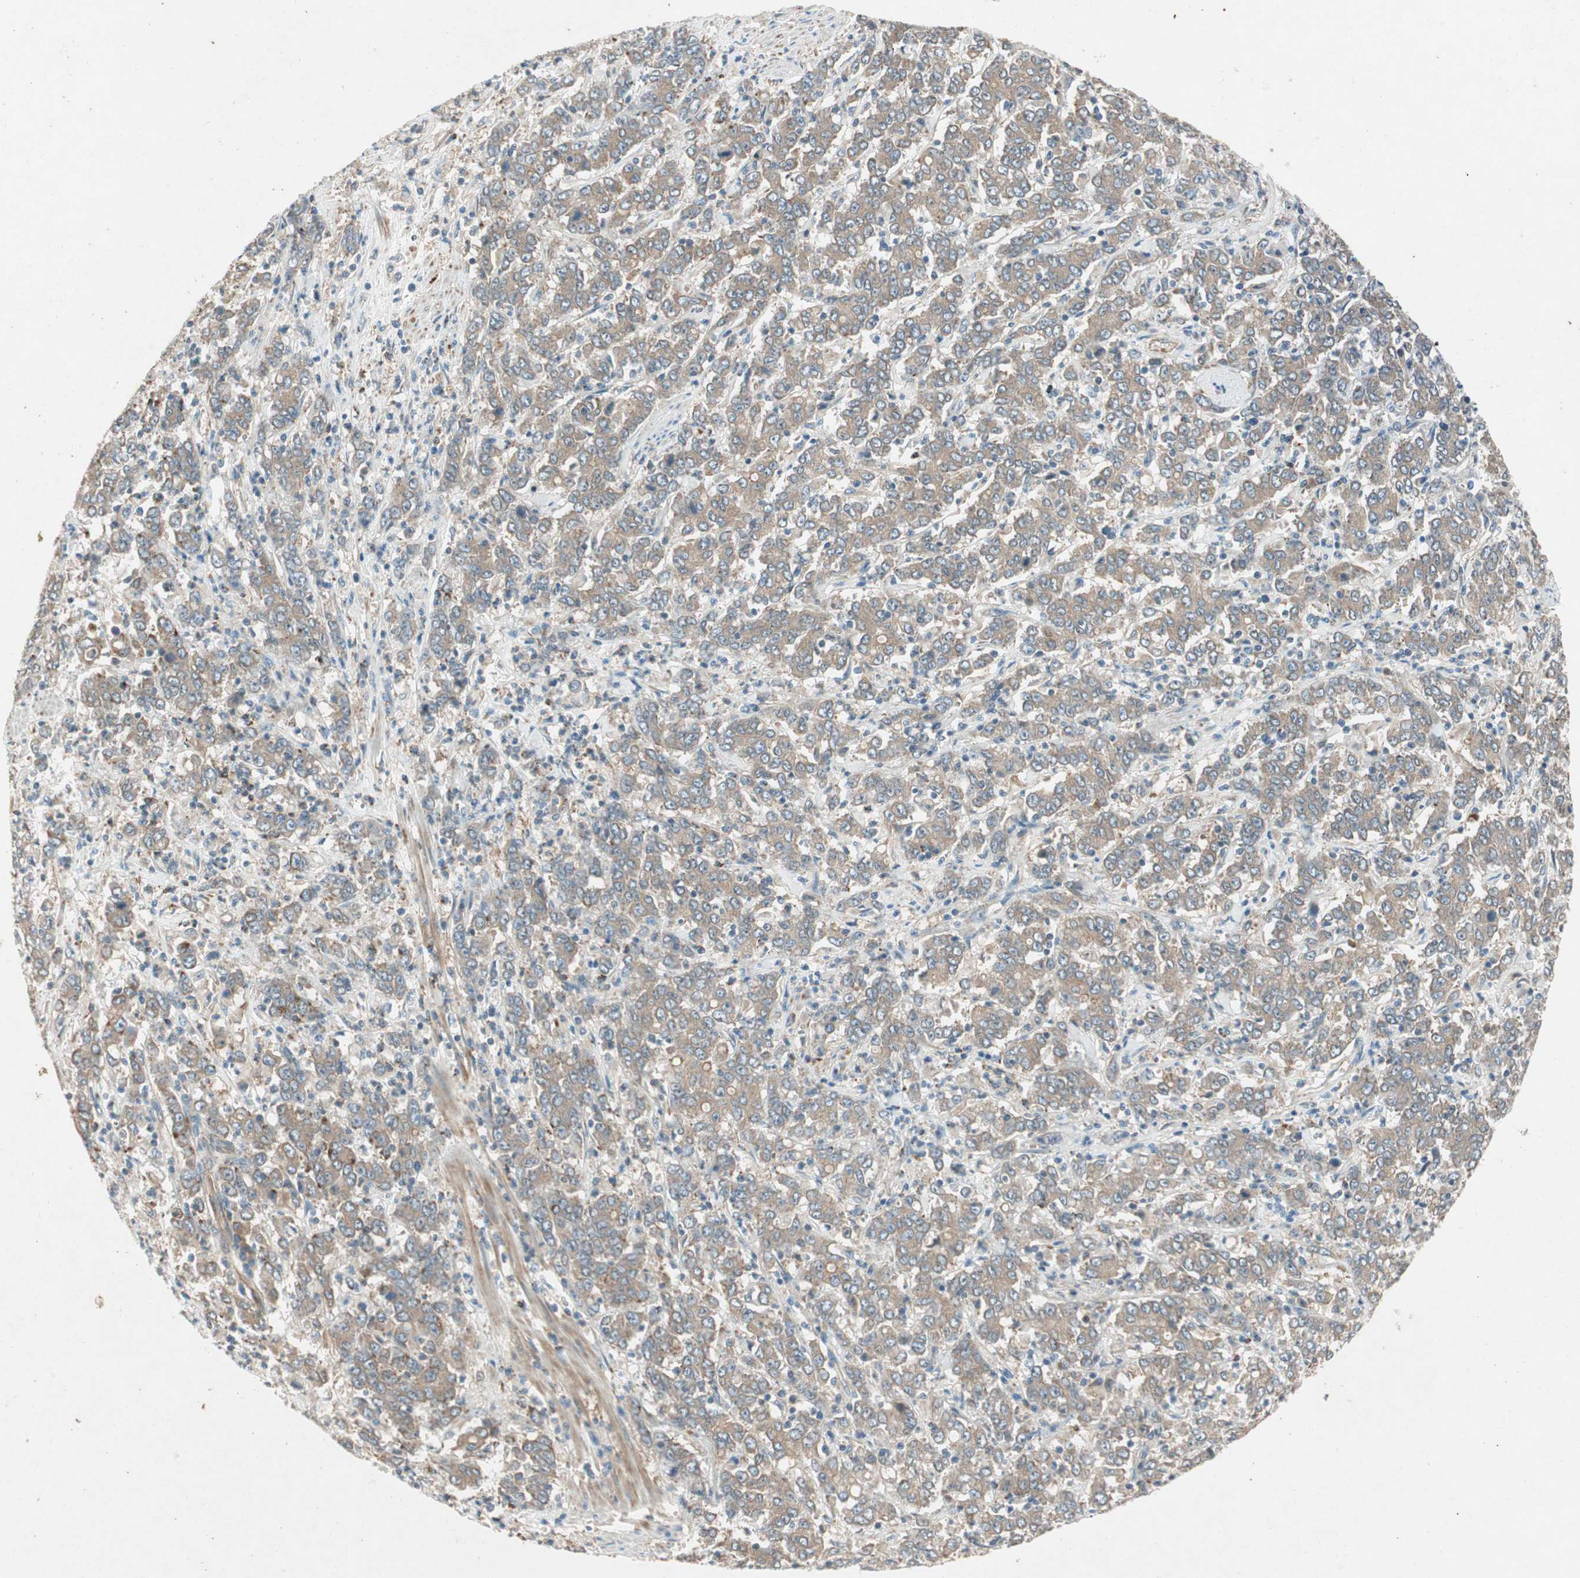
{"staining": {"intensity": "moderate", "quantity": ">75%", "location": "cytoplasmic/membranous"}, "tissue": "stomach cancer", "cell_type": "Tumor cells", "image_type": "cancer", "snomed": [{"axis": "morphology", "description": "Adenocarcinoma, NOS"}, {"axis": "topography", "description": "Stomach, lower"}], "caption": "Stomach adenocarcinoma stained with a protein marker exhibits moderate staining in tumor cells.", "gene": "NCLN", "patient": {"sex": "female", "age": 71}}